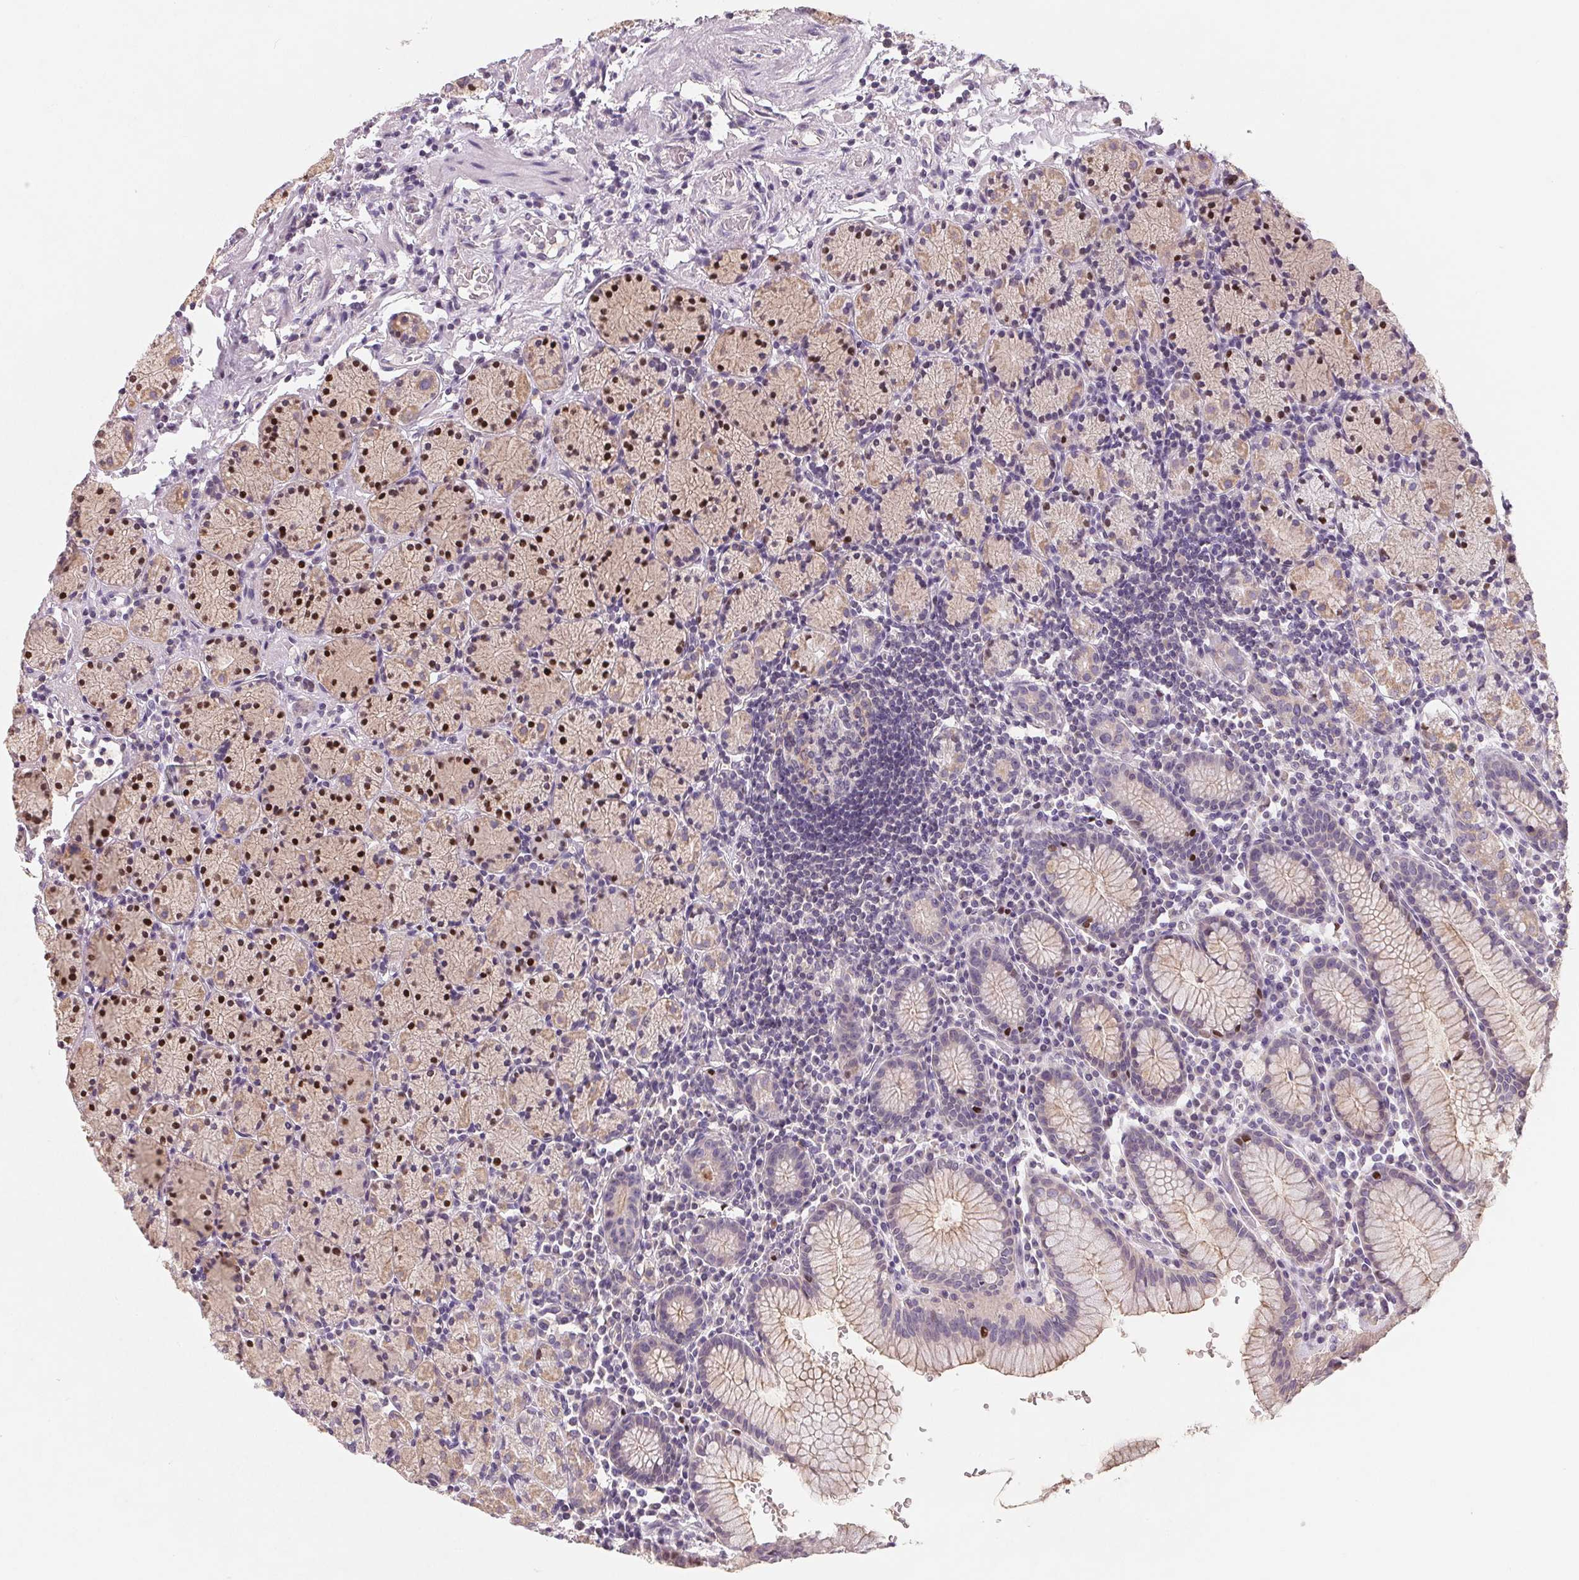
{"staining": {"intensity": "strong", "quantity": "25%-75%", "location": "cytoplasmic/membranous,nuclear"}, "tissue": "stomach", "cell_type": "Glandular cells", "image_type": "normal", "snomed": [{"axis": "morphology", "description": "Normal tissue, NOS"}, {"axis": "topography", "description": "Stomach, upper"}, {"axis": "topography", "description": "Stomach"}], "caption": "A histopathology image of human stomach stained for a protein shows strong cytoplasmic/membranous,nuclear brown staining in glandular cells.", "gene": "AQP8", "patient": {"sex": "male", "age": 62}}